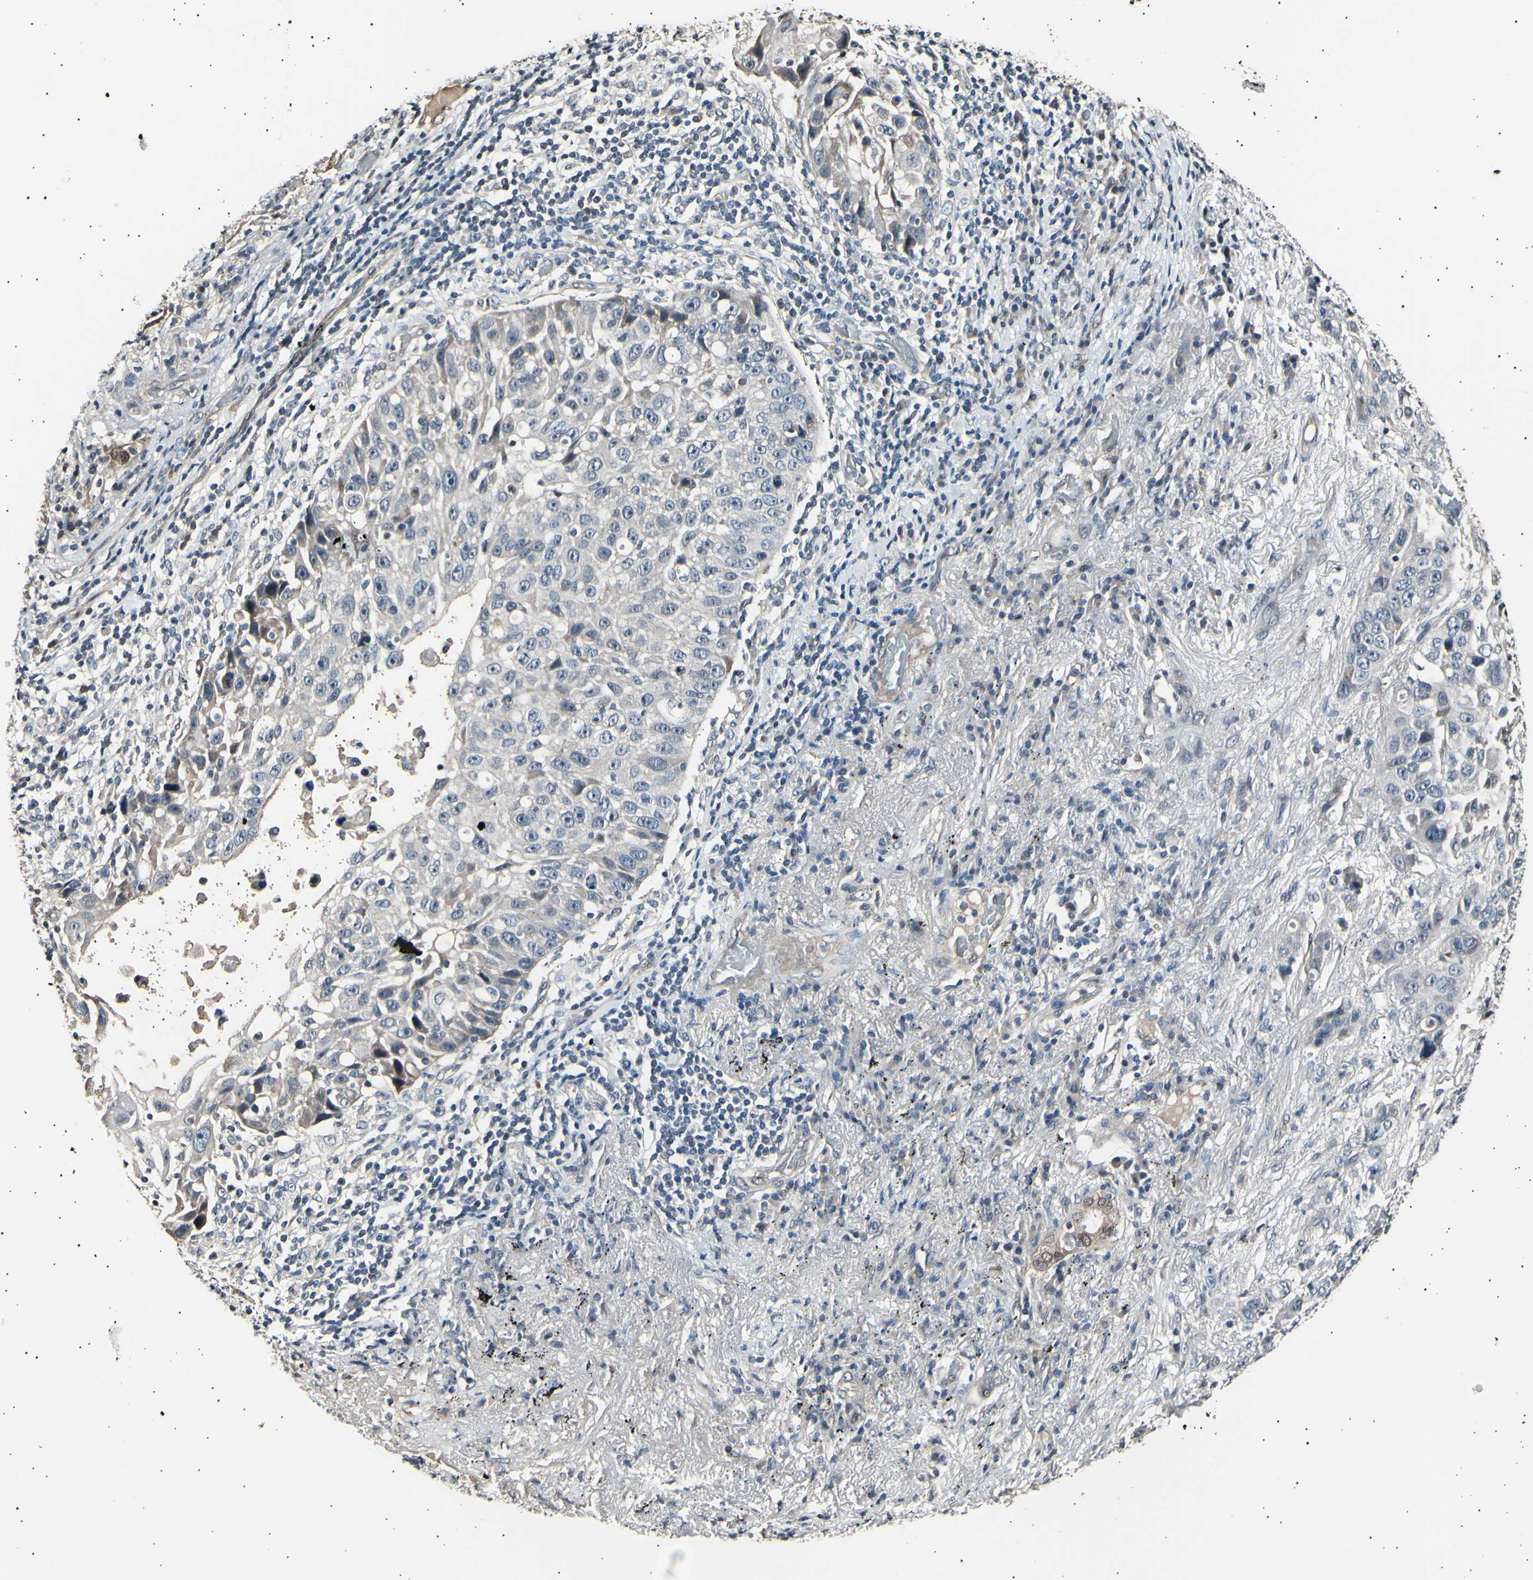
{"staining": {"intensity": "moderate", "quantity": "<25%", "location": "cytoplasmic/membranous"}, "tissue": "lung cancer", "cell_type": "Tumor cells", "image_type": "cancer", "snomed": [{"axis": "morphology", "description": "Squamous cell carcinoma, NOS"}, {"axis": "topography", "description": "Lung"}], "caption": "Lung cancer (squamous cell carcinoma) stained for a protein (brown) exhibits moderate cytoplasmic/membranous positive staining in about <25% of tumor cells.", "gene": "AK1", "patient": {"sex": "male", "age": 57}}